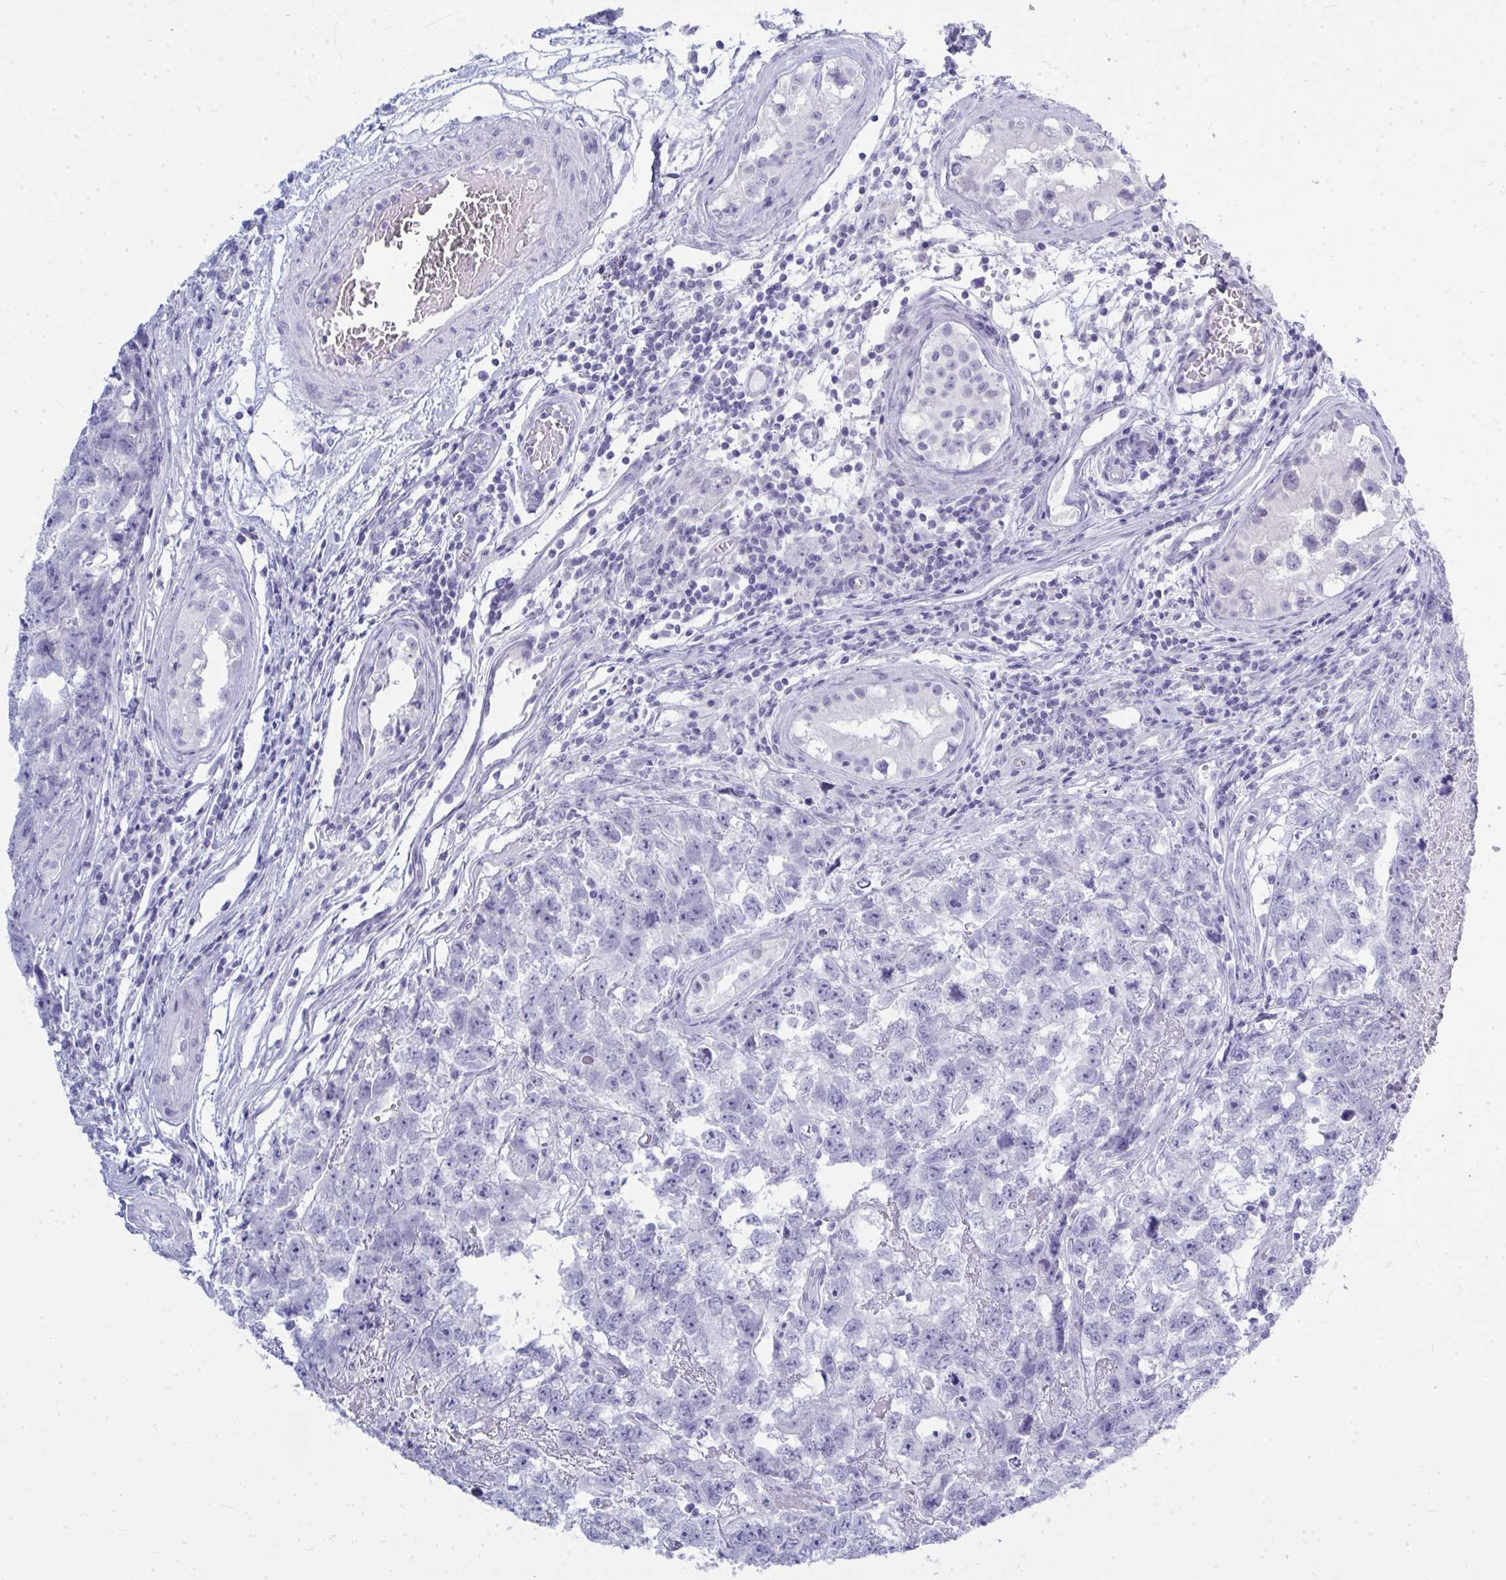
{"staining": {"intensity": "negative", "quantity": "none", "location": "none"}, "tissue": "testis cancer", "cell_type": "Tumor cells", "image_type": "cancer", "snomed": [{"axis": "morphology", "description": "Carcinoma, Embryonal, NOS"}, {"axis": "topography", "description": "Testis"}], "caption": "This is an IHC photomicrograph of human embryonal carcinoma (testis). There is no expression in tumor cells.", "gene": "QDPR", "patient": {"sex": "male", "age": 22}}